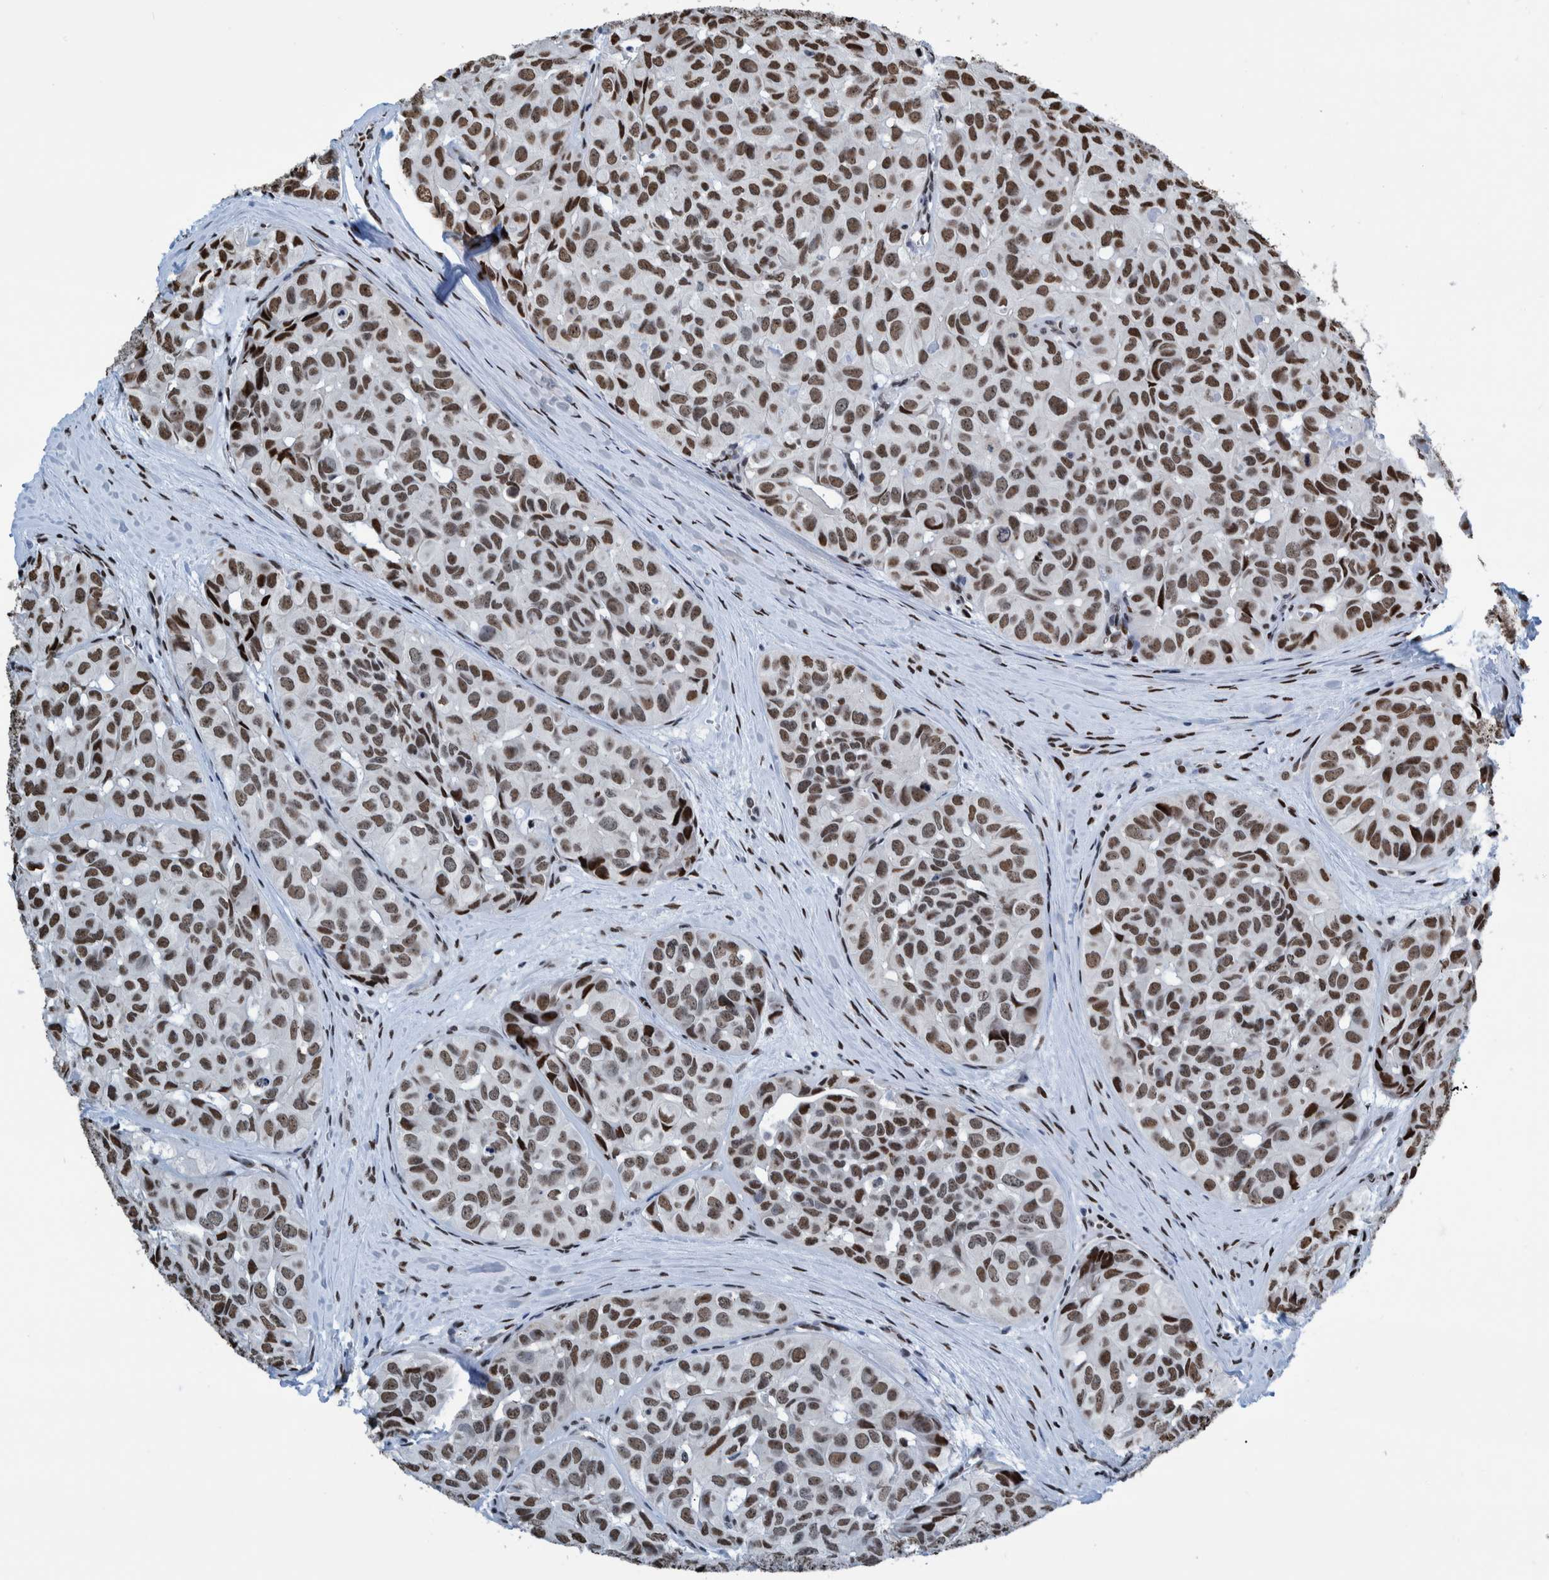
{"staining": {"intensity": "strong", "quantity": ">75%", "location": "nuclear"}, "tissue": "head and neck cancer", "cell_type": "Tumor cells", "image_type": "cancer", "snomed": [{"axis": "morphology", "description": "Adenocarcinoma, NOS"}, {"axis": "topography", "description": "Salivary gland, NOS"}, {"axis": "topography", "description": "Head-Neck"}], "caption": "Immunohistochemistry (IHC) (DAB) staining of human head and neck cancer (adenocarcinoma) reveals strong nuclear protein positivity in approximately >75% of tumor cells.", "gene": "HEATR9", "patient": {"sex": "female", "age": 76}}